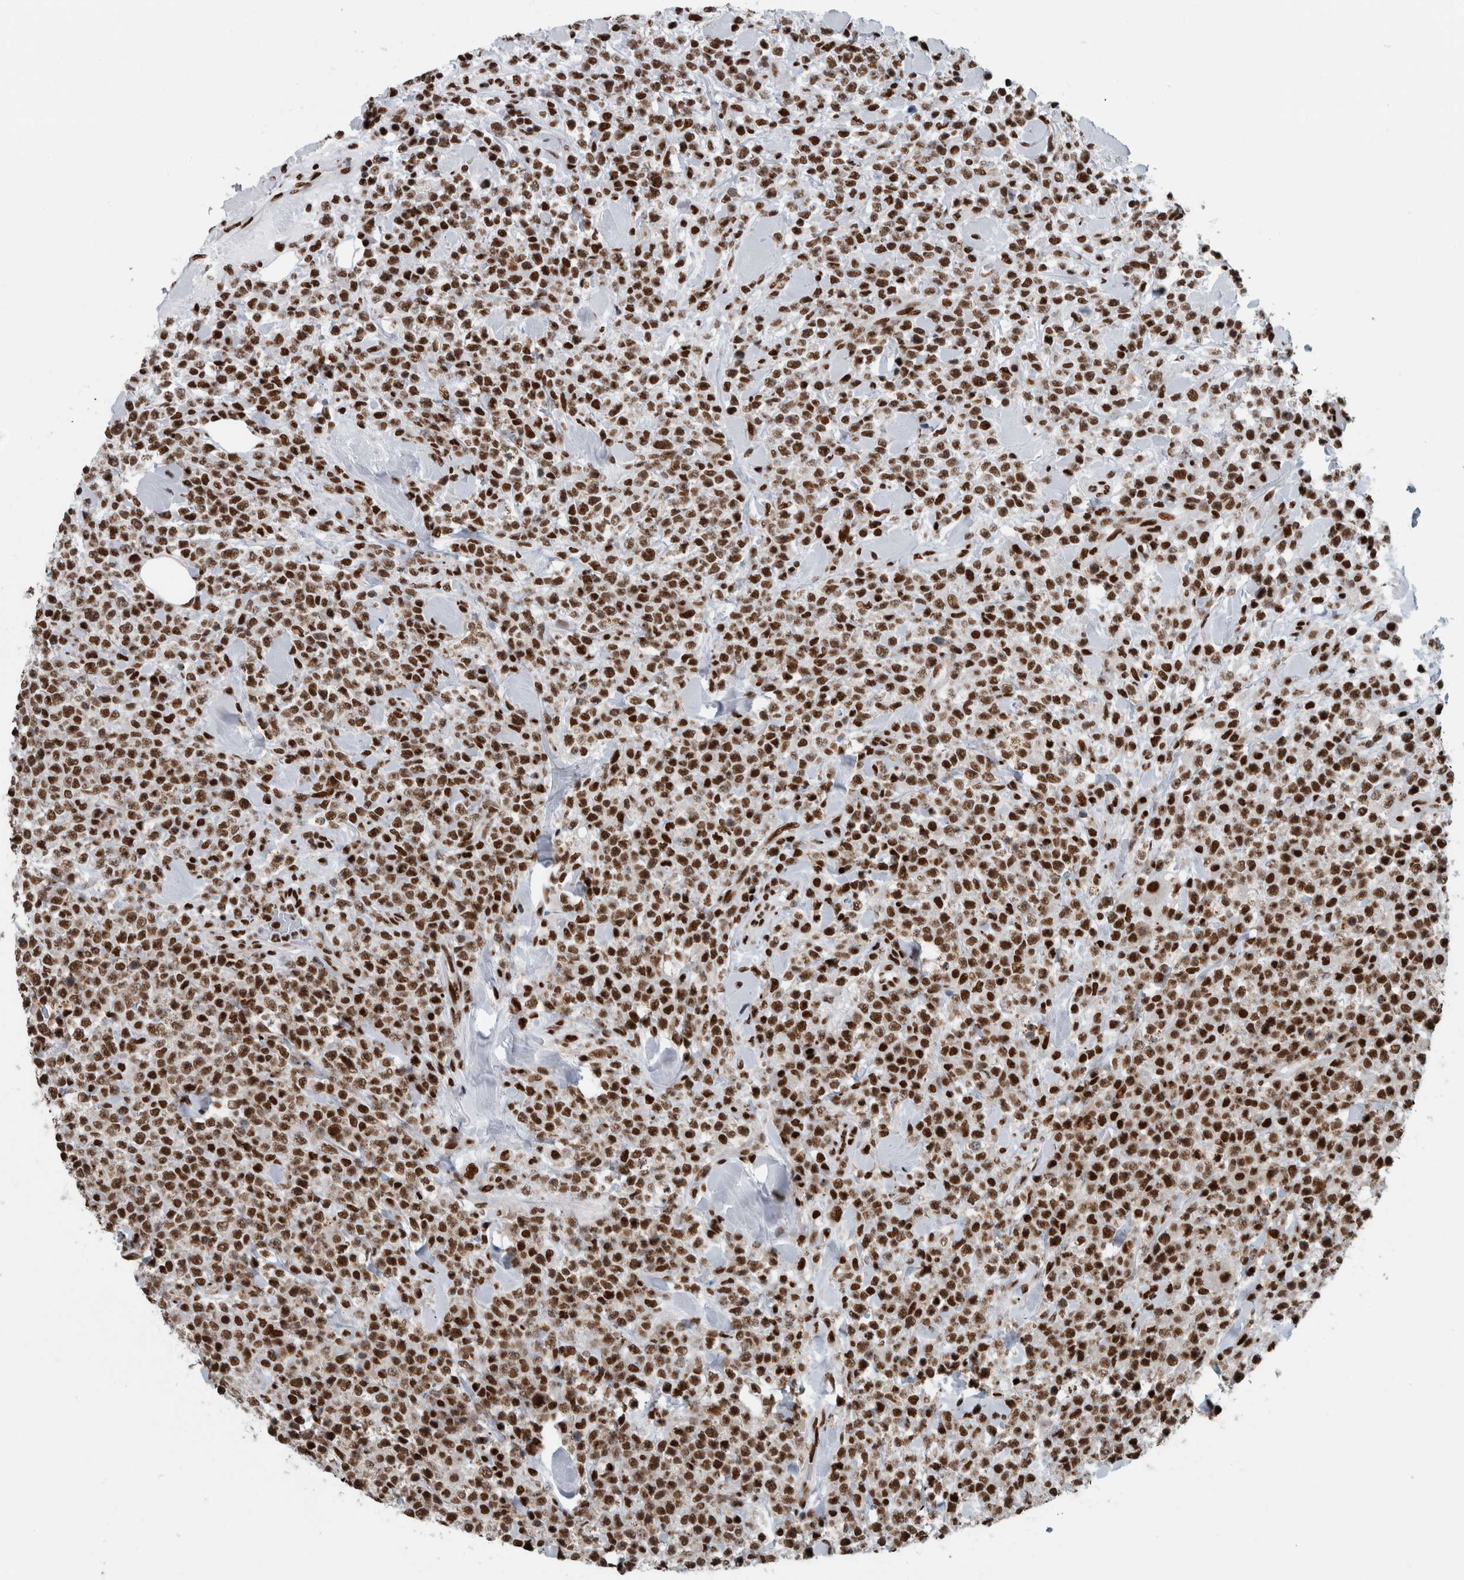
{"staining": {"intensity": "strong", "quantity": ">75%", "location": "nuclear"}, "tissue": "lymphoma", "cell_type": "Tumor cells", "image_type": "cancer", "snomed": [{"axis": "morphology", "description": "Malignant lymphoma, non-Hodgkin's type, High grade"}, {"axis": "topography", "description": "Colon"}], "caption": "Approximately >75% of tumor cells in high-grade malignant lymphoma, non-Hodgkin's type reveal strong nuclear protein expression as visualized by brown immunohistochemical staining.", "gene": "DNMT3A", "patient": {"sex": "female", "age": 53}}